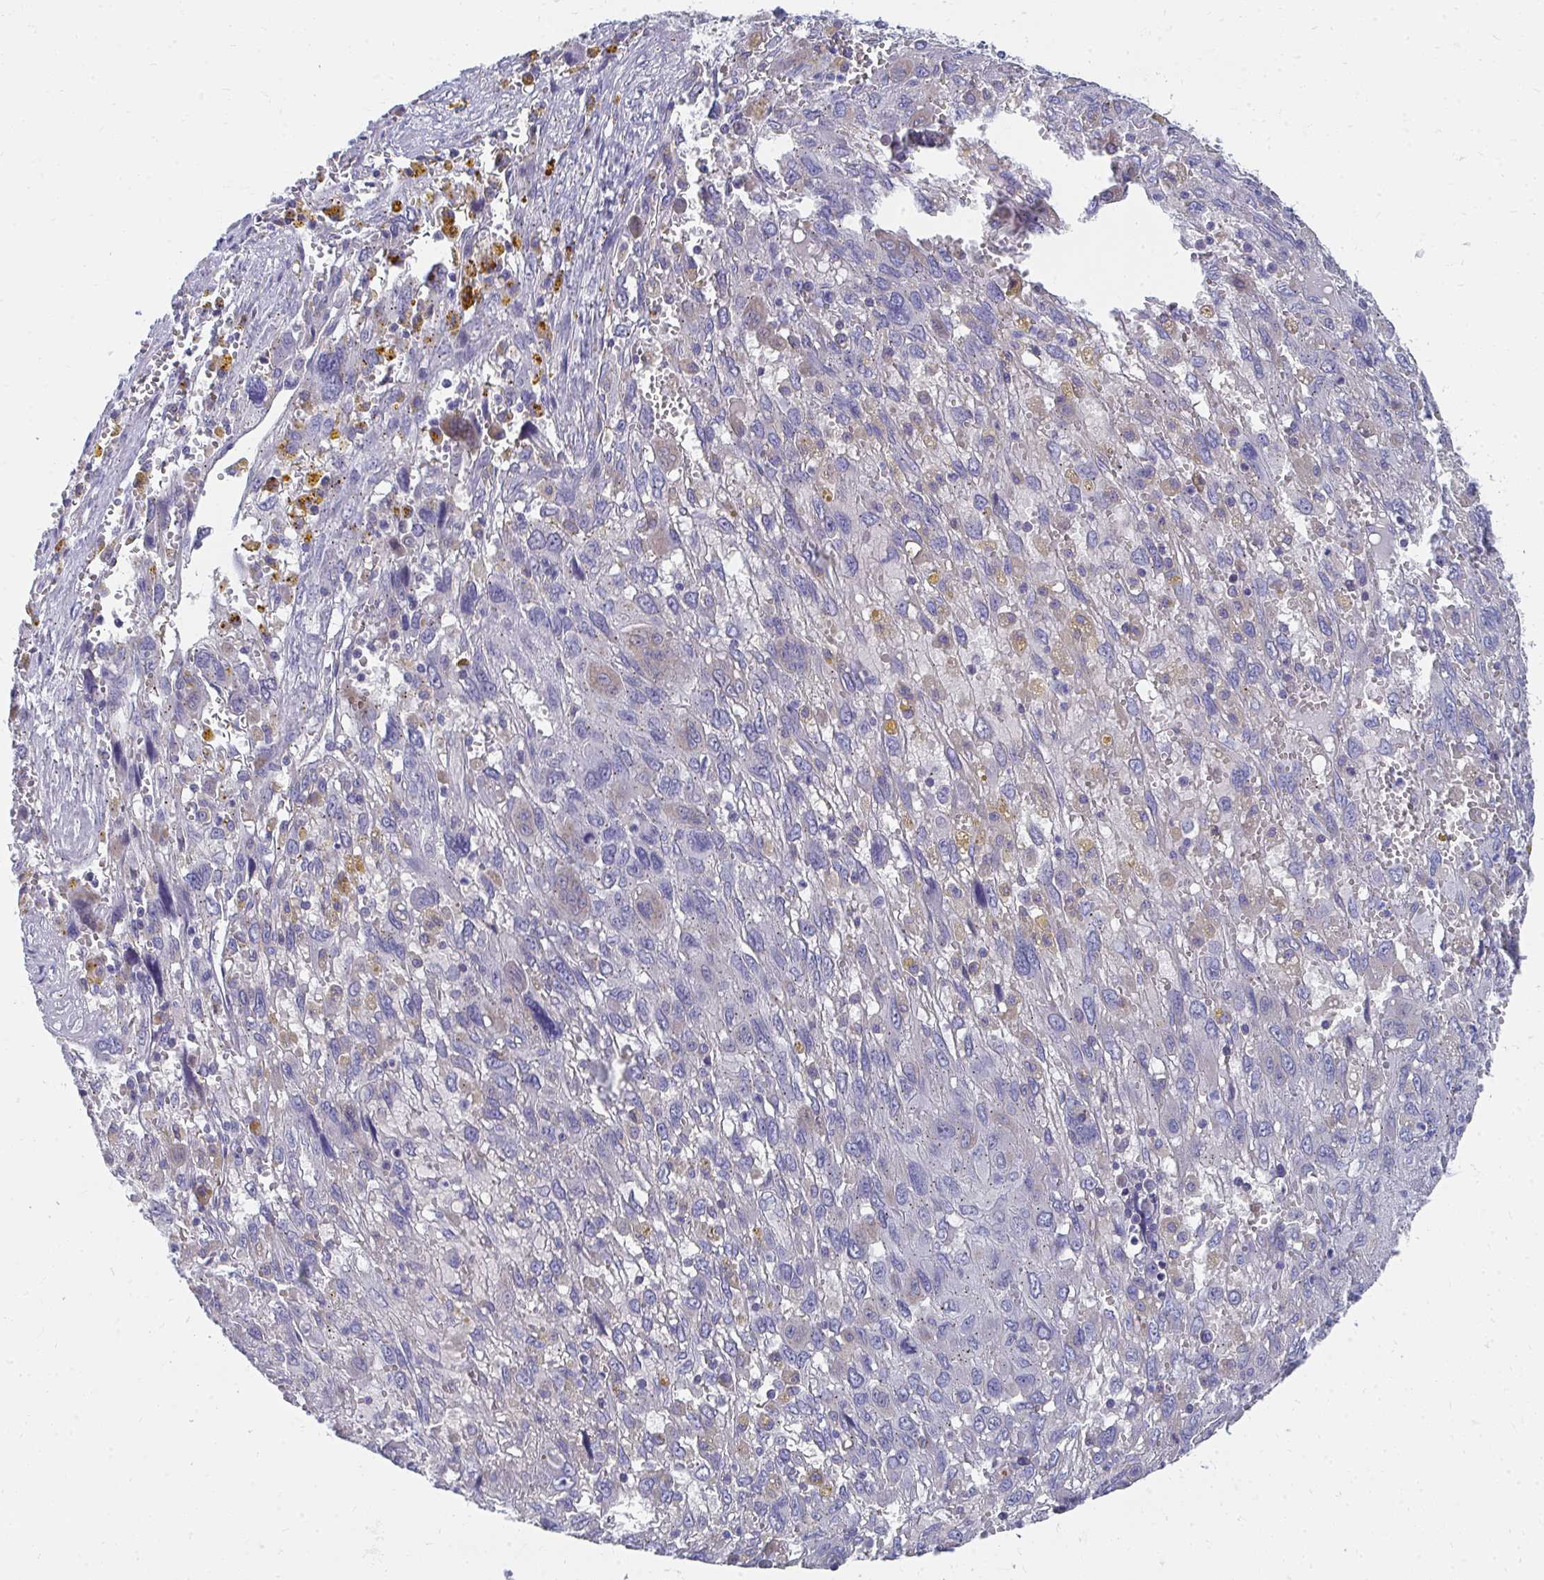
{"staining": {"intensity": "negative", "quantity": "none", "location": "none"}, "tissue": "pancreatic cancer", "cell_type": "Tumor cells", "image_type": "cancer", "snomed": [{"axis": "morphology", "description": "Adenocarcinoma, NOS"}, {"axis": "topography", "description": "Pancreas"}], "caption": "Adenocarcinoma (pancreatic) was stained to show a protein in brown. There is no significant expression in tumor cells. (DAB immunohistochemistry, high magnification).", "gene": "TMPRSS2", "patient": {"sex": "female", "age": 47}}